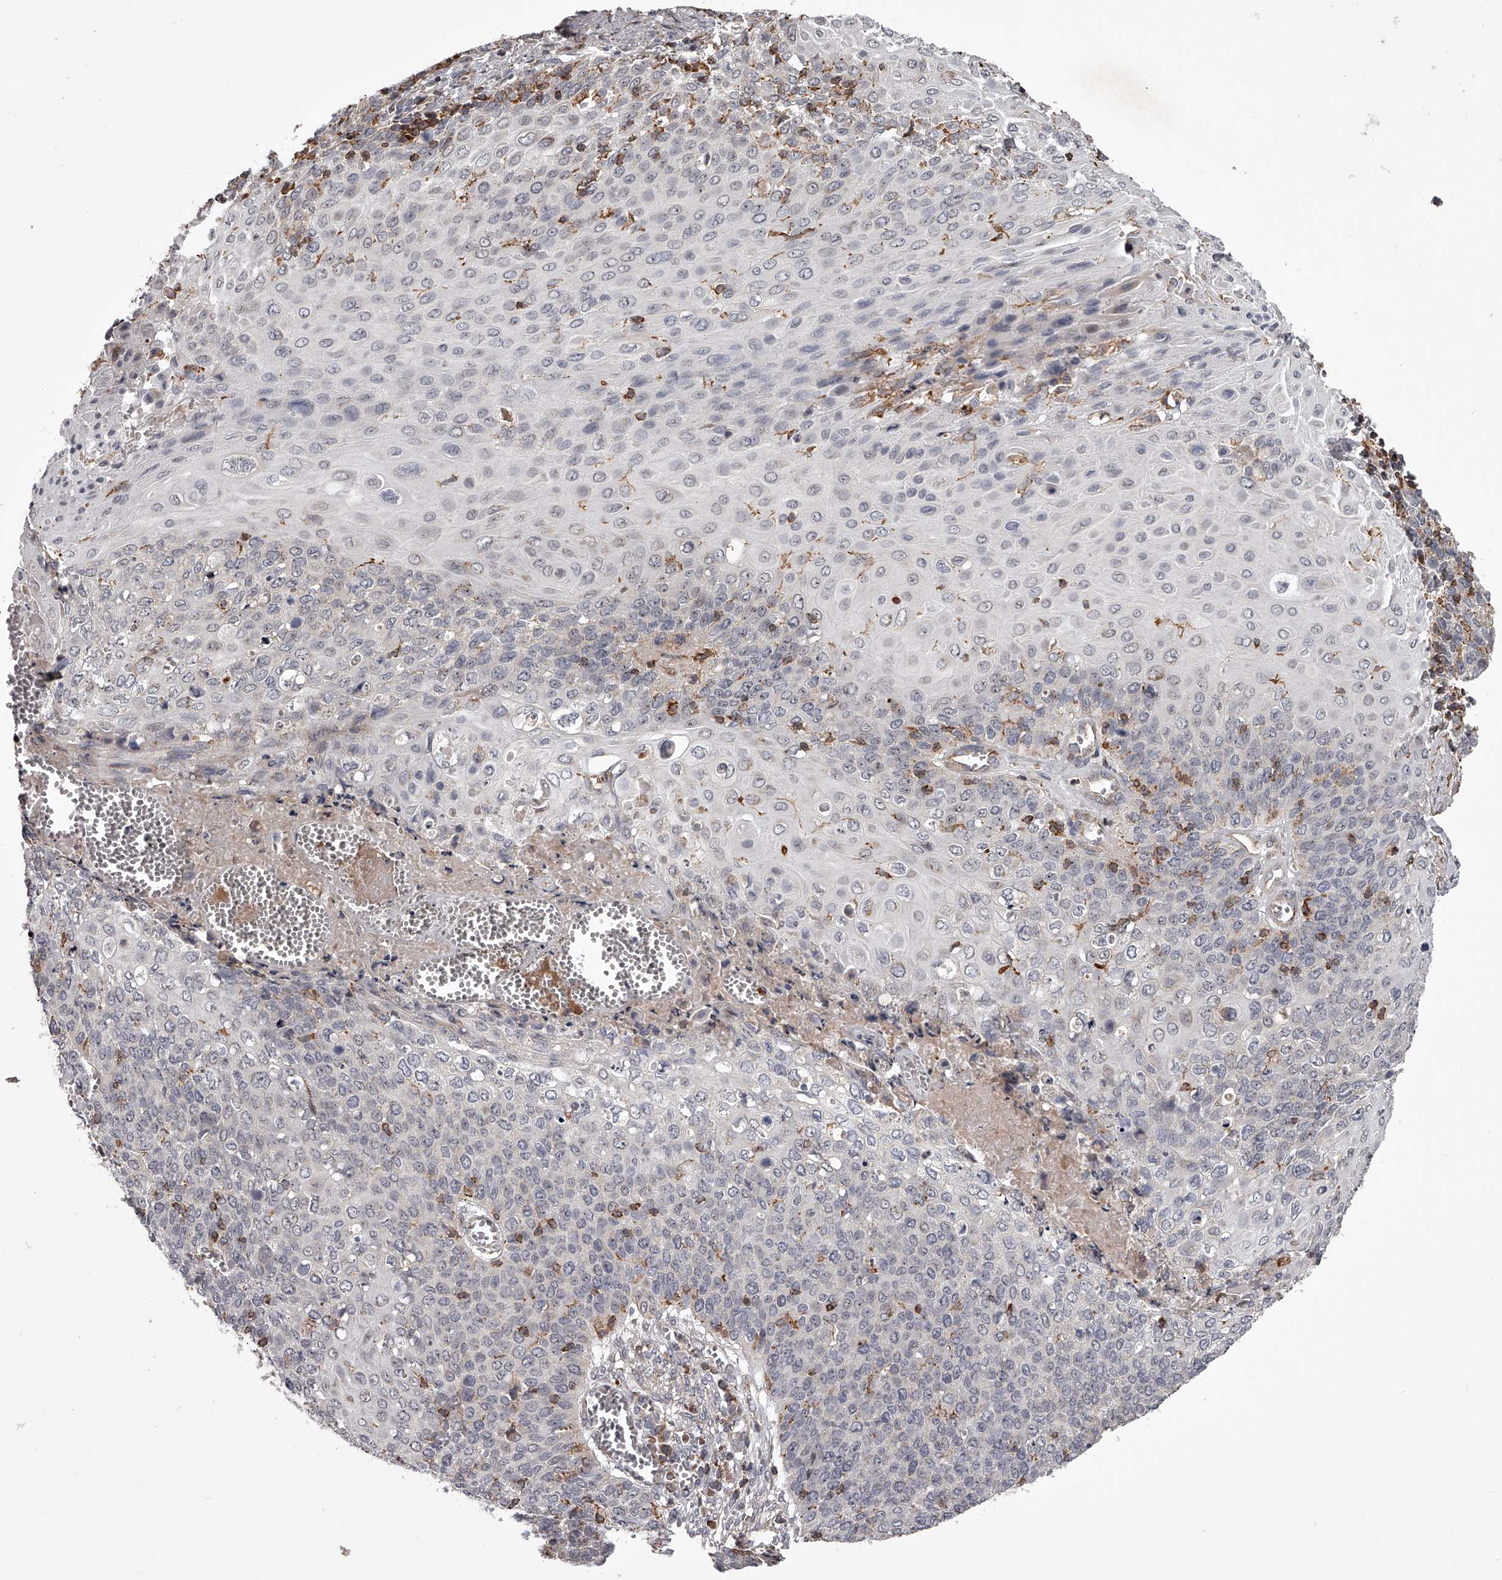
{"staining": {"intensity": "negative", "quantity": "none", "location": "none"}, "tissue": "cervical cancer", "cell_type": "Tumor cells", "image_type": "cancer", "snomed": [{"axis": "morphology", "description": "Squamous cell carcinoma, NOS"}, {"axis": "topography", "description": "Cervix"}], "caption": "DAB (3,3'-diaminobenzidine) immunohistochemical staining of human cervical cancer (squamous cell carcinoma) demonstrates no significant positivity in tumor cells.", "gene": "RRP36", "patient": {"sex": "female", "age": 39}}